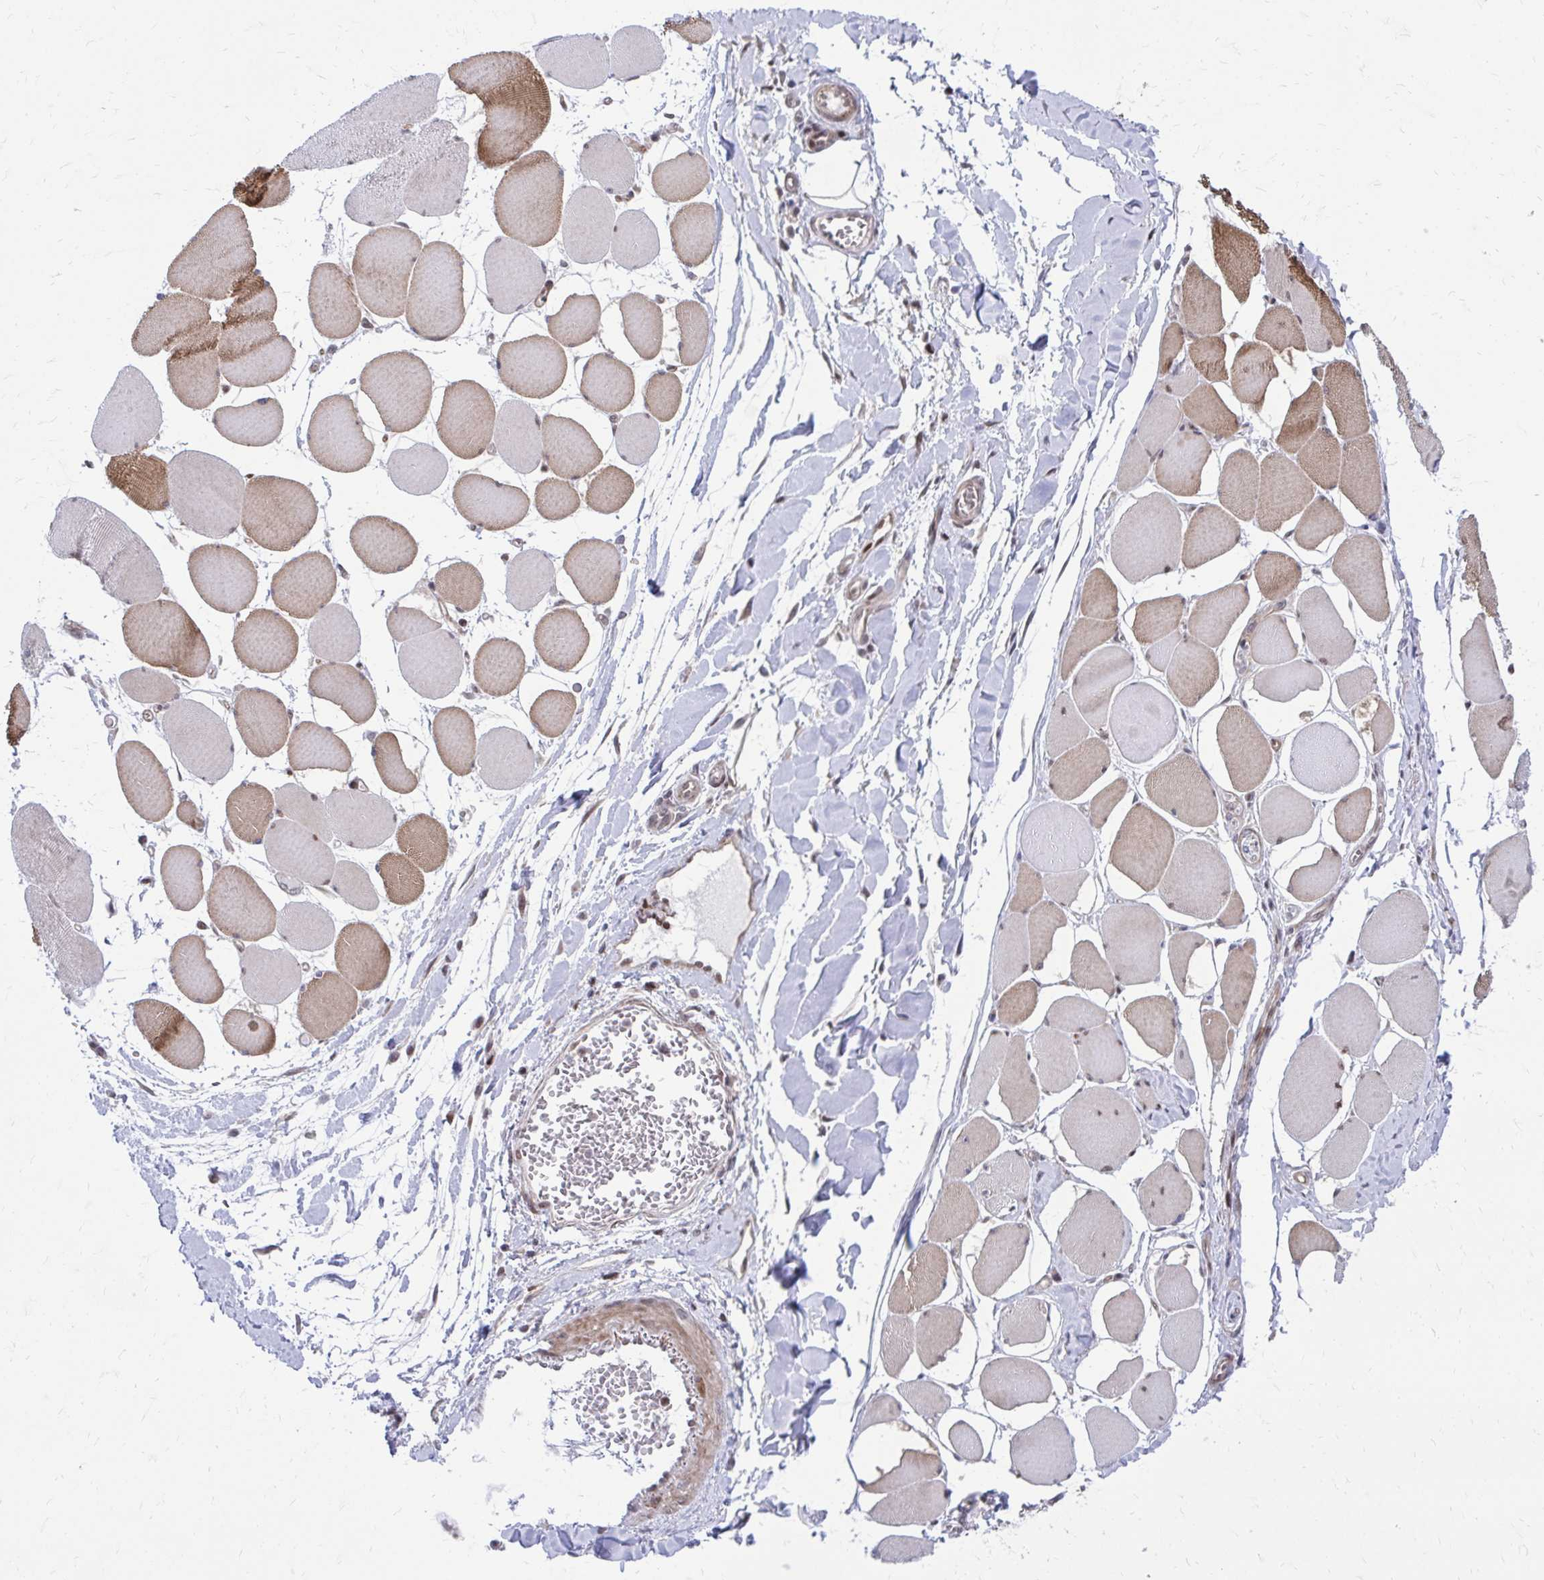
{"staining": {"intensity": "moderate", "quantity": "25%-75%", "location": "cytoplasmic/membranous,nuclear"}, "tissue": "skeletal muscle", "cell_type": "Myocytes", "image_type": "normal", "snomed": [{"axis": "morphology", "description": "Normal tissue, NOS"}, {"axis": "topography", "description": "Skeletal muscle"}], "caption": "Moderate cytoplasmic/membranous,nuclear protein positivity is seen in about 25%-75% of myocytes in skeletal muscle. (DAB IHC with brightfield microscopy, high magnification).", "gene": "ANKRD30B", "patient": {"sex": "female", "age": 75}}